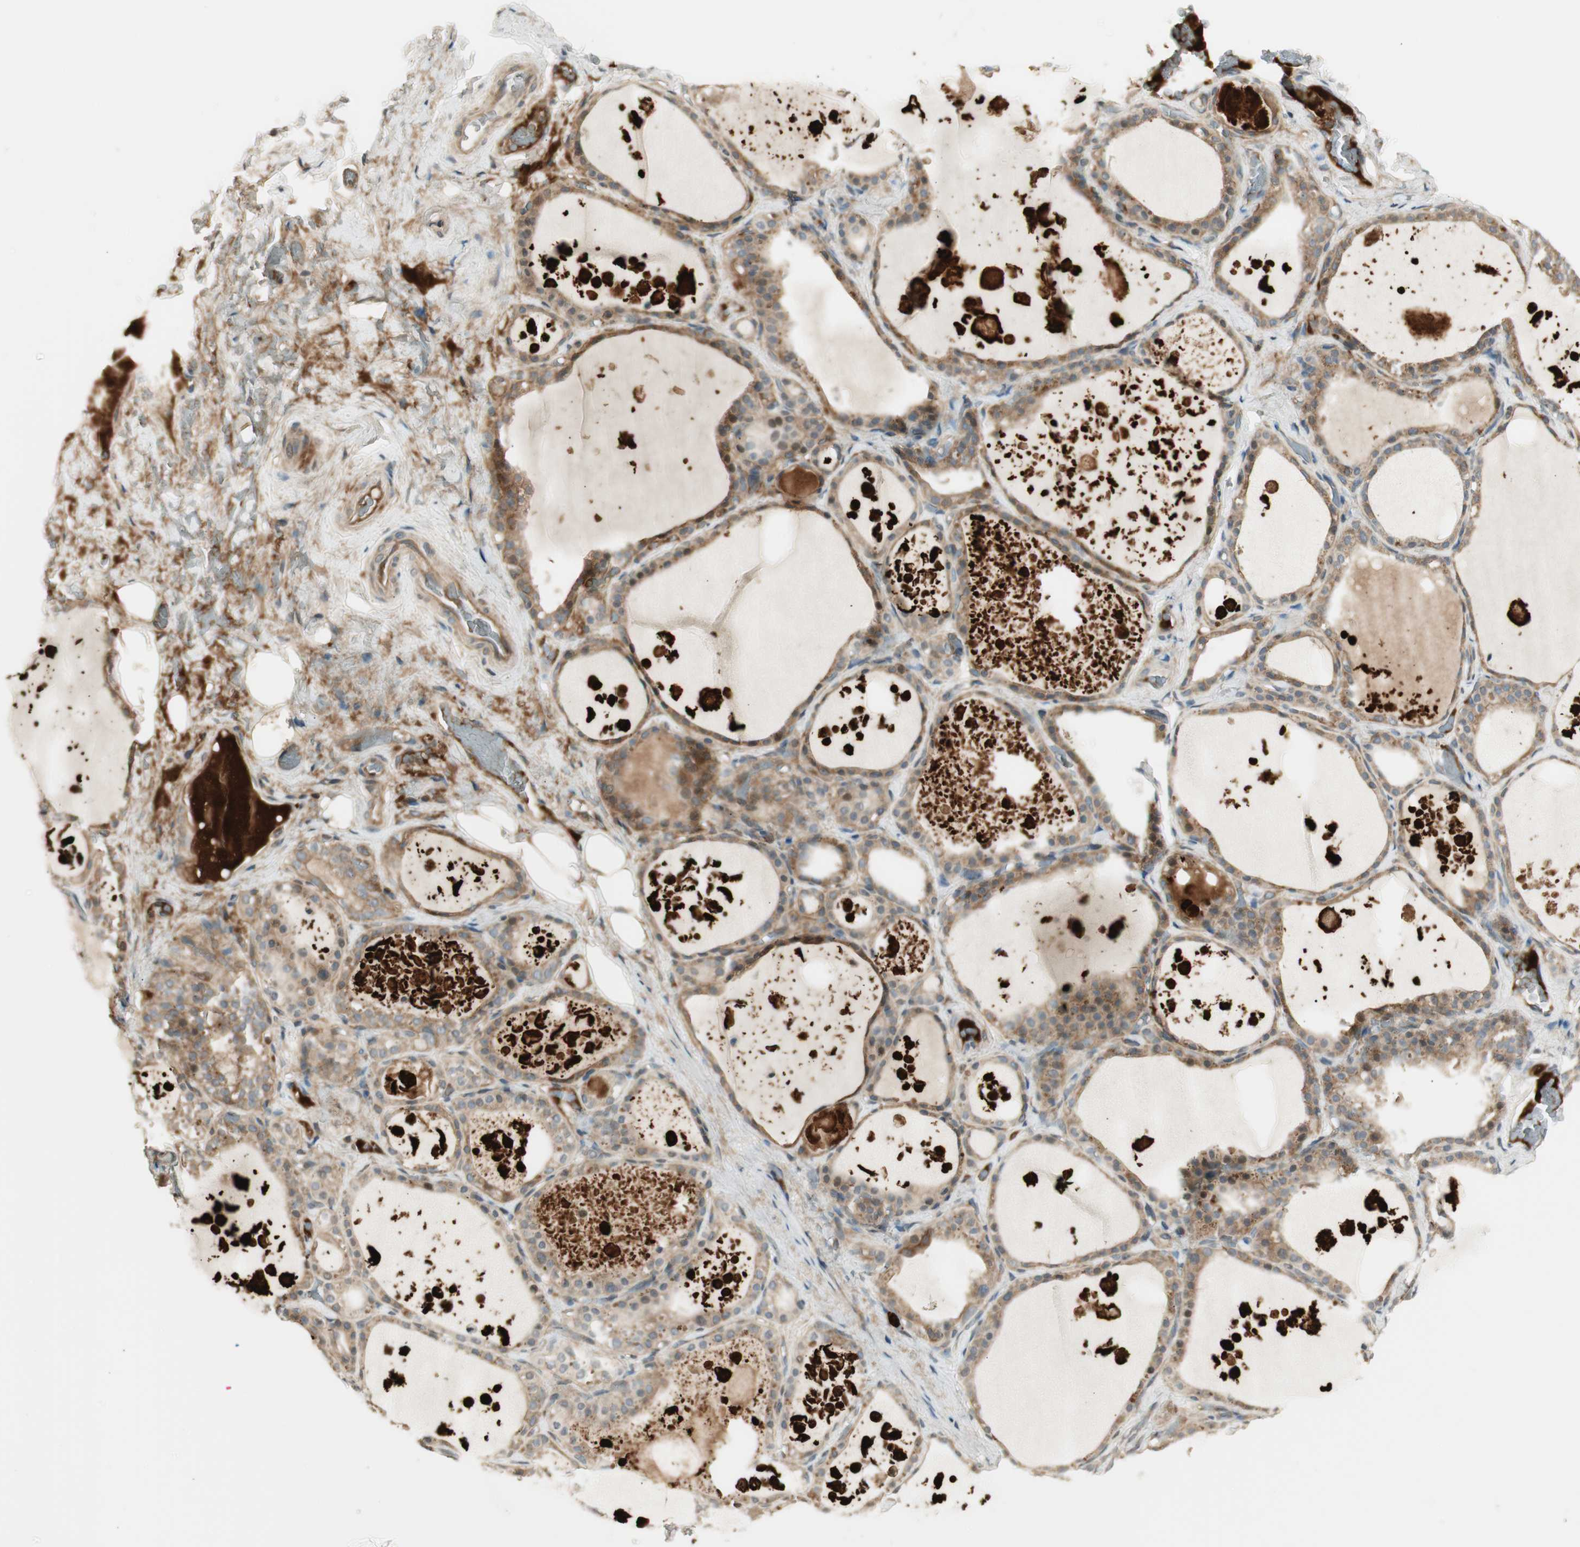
{"staining": {"intensity": "moderate", "quantity": ">75%", "location": "cytoplasmic/membranous"}, "tissue": "thyroid gland", "cell_type": "Glandular cells", "image_type": "normal", "snomed": [{"axis": "morphology", "description": "Normal tissue, NOS"}, {"axis": "topography", "description": "Thyroid gland"}], "caption": "Immunohistochemistry (DAB (3,3'-diaminobenzidine)) staining of unremarkable thyroid gland exhibits moderate cytoplasmic/membranous protein staining in about >75% of glandular cells.", "gene": "PFDN5", "patient": {"sex": "male", "age": 61}}